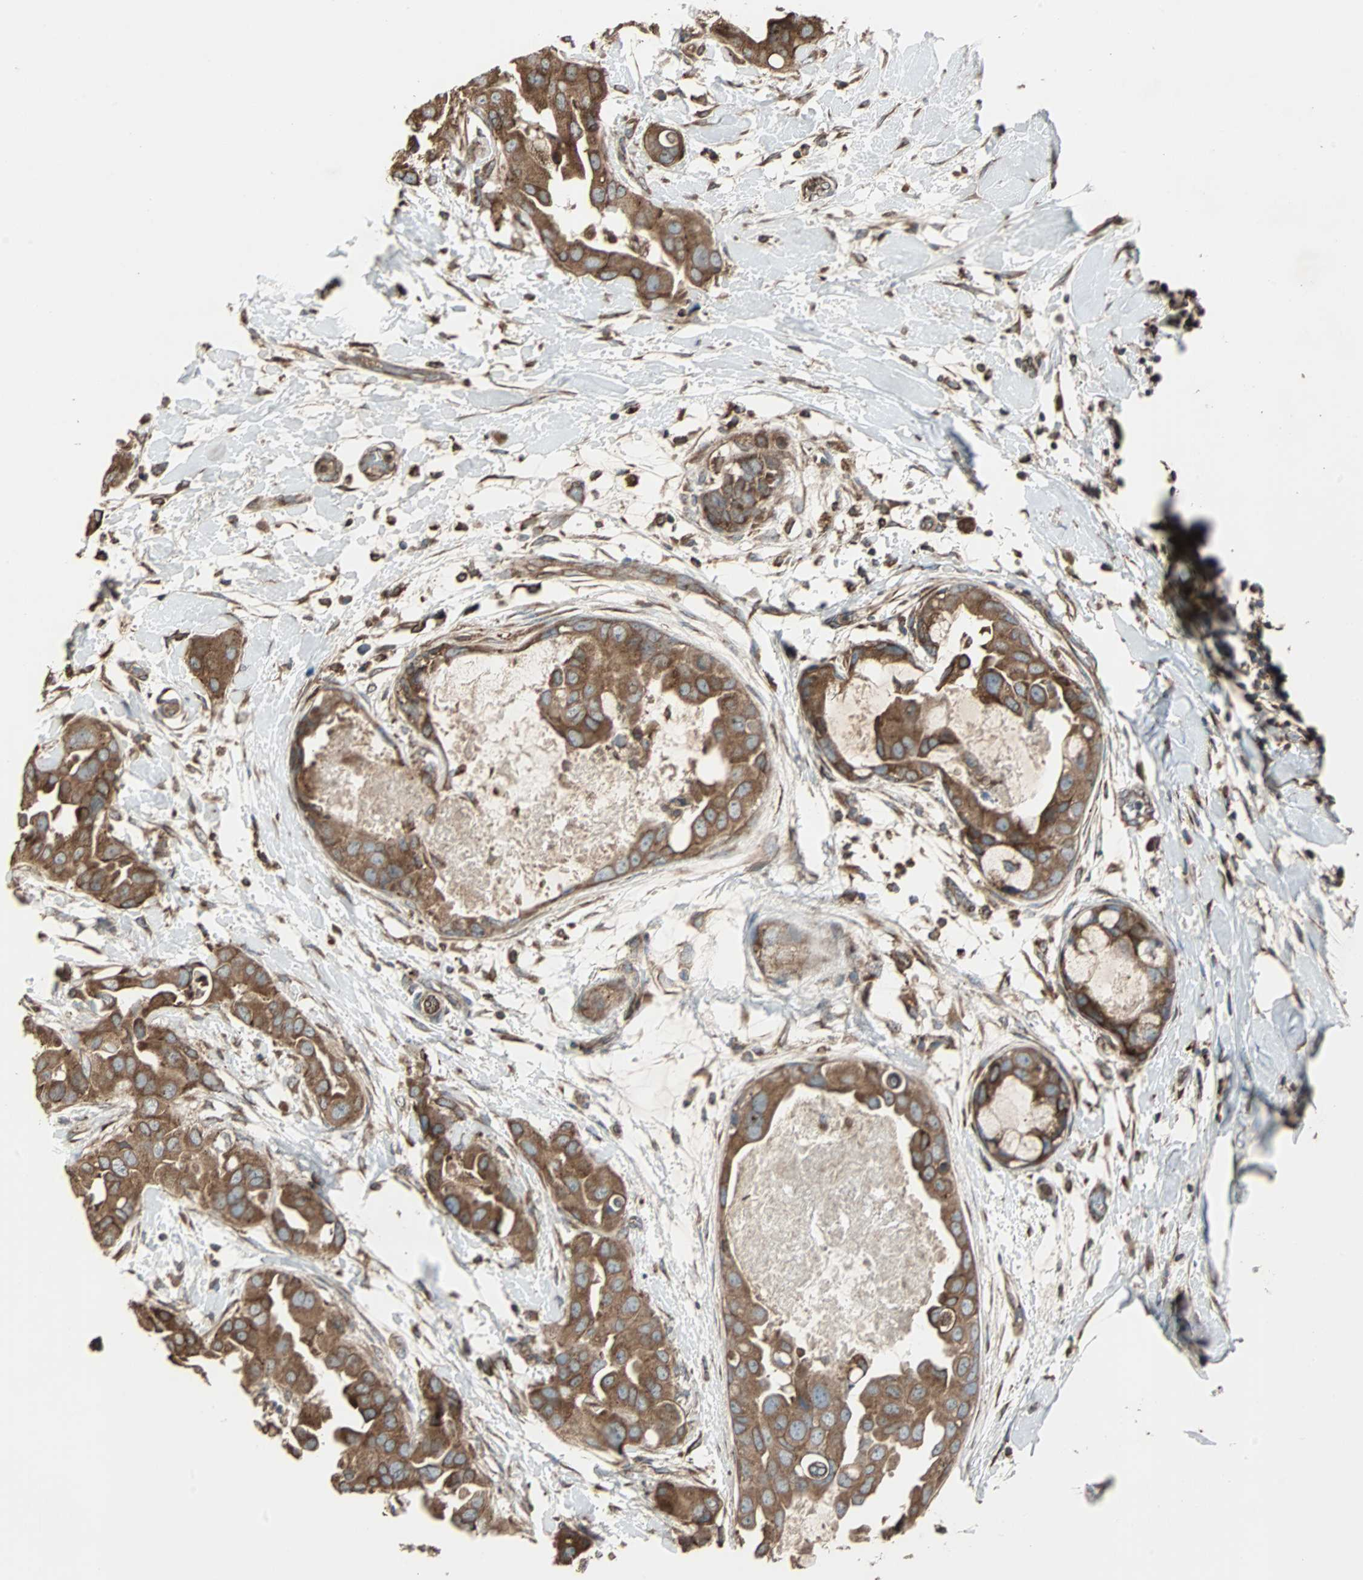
{"staining": {"intensity": "strong", "quantity": ">75%", "location": "cytoplasmic/membranous"}, "tissue": "breast cancer", "cell_type": "Tumor cells", "image_type": "cancer", "snomed": [{"axis": "morphology", "description": "Duct carcinoma"}, {"axis": "topography", "description": "Breast"}], "caption": "About >75% of tumor cells in intraductal carcinoma (breast) exhibit strong cytoplasmic/membranous protein staining as visualized by brown immunohistochemical staining.", "gene": "RAB7A", "patient": {"sex": "female", "age": 40}}